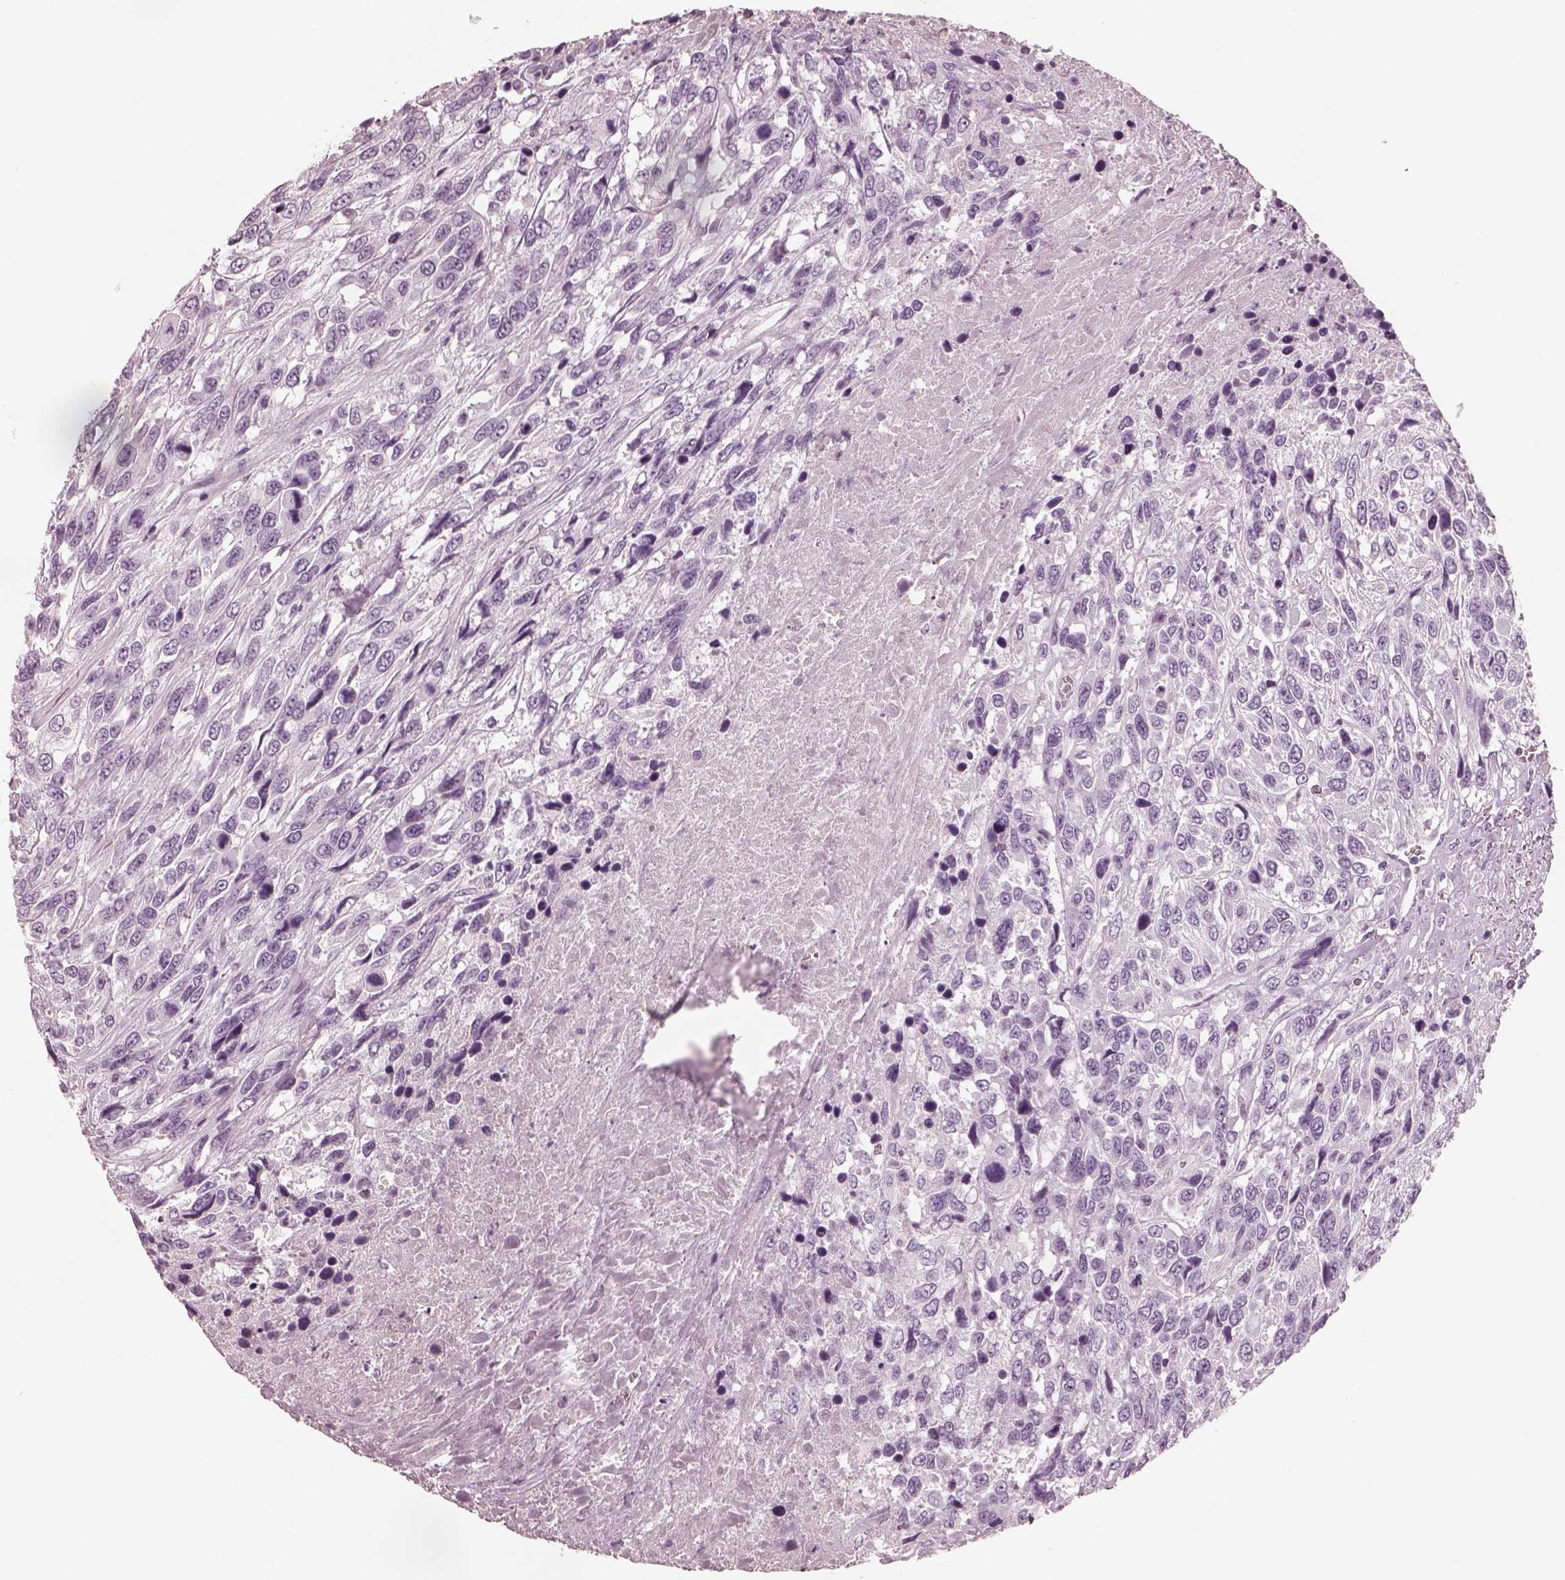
{"staining": {"intensity": "negative", "quantity": "none", "location": "none"}, "tissue": "urothelial cancer", "cell_type": "Tumor cells", "image_type": "cancer", "snomed": [{"axis": "morphology", "description": "Urothelial carcinoma, High grade"}, {"axis": "topography", "description": "Urinary bladder"}], "caption": "The image demonstrates no significant positivity in tumor cells of urothelial carcinoma (high-grade).", "gene": "CSH1", "patient": {"sex": "female", "age": 70}}